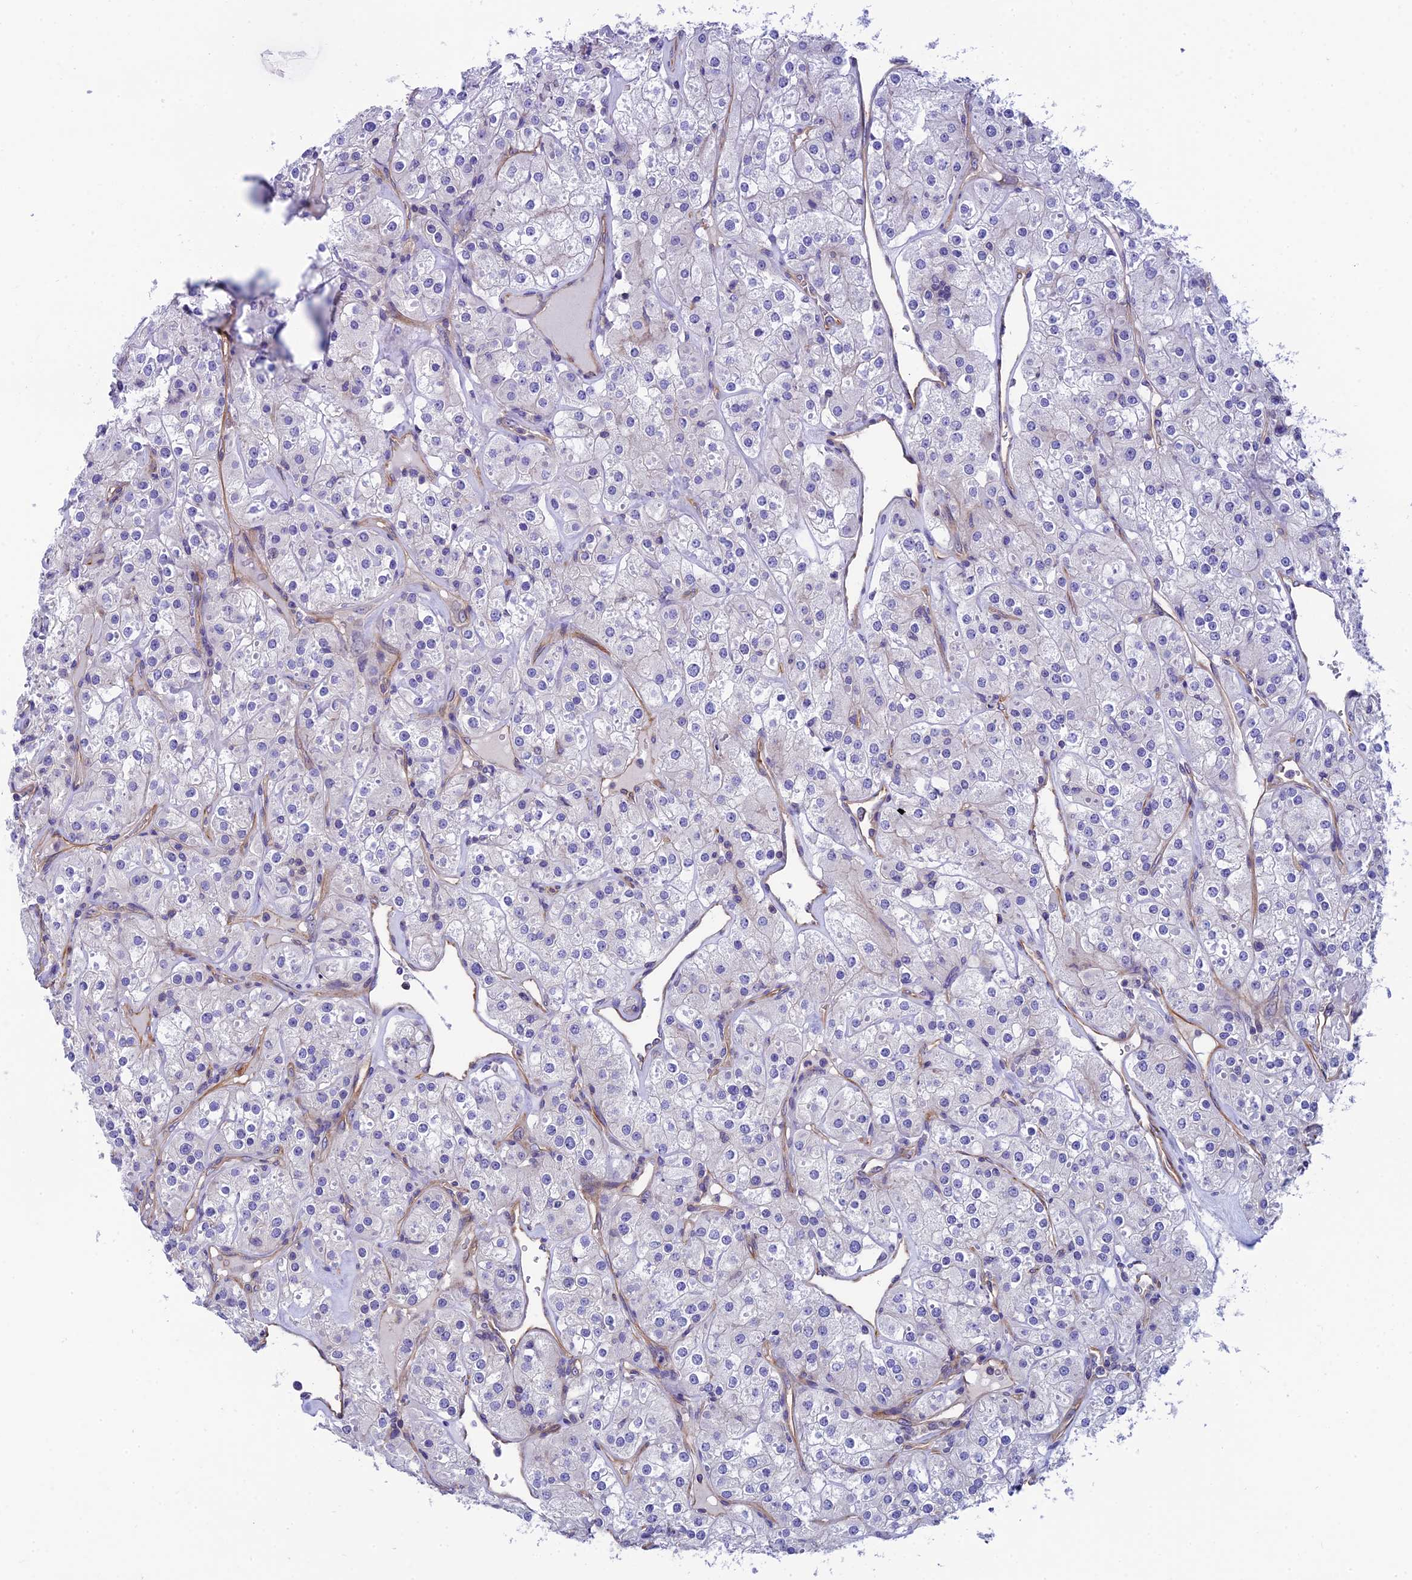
{"staining": {"intensity": "negative", "quantity": "none", "location": "none"}, "tissue": "renal cancer", "cell_type": "Tumor cells", "image_type": "cancer", "snomed": [{"axis": "morphology", "description": "Adenocarcinoma, NOS"}, {"axis": "topography", "description": "Kidney"}], "caption": "Histopathology image shows no protein staining in tumor cells of renal adenocarcinoma tissue.", "gene": "PPFIA3", "patient": {"sex": "male", "age": 77}}